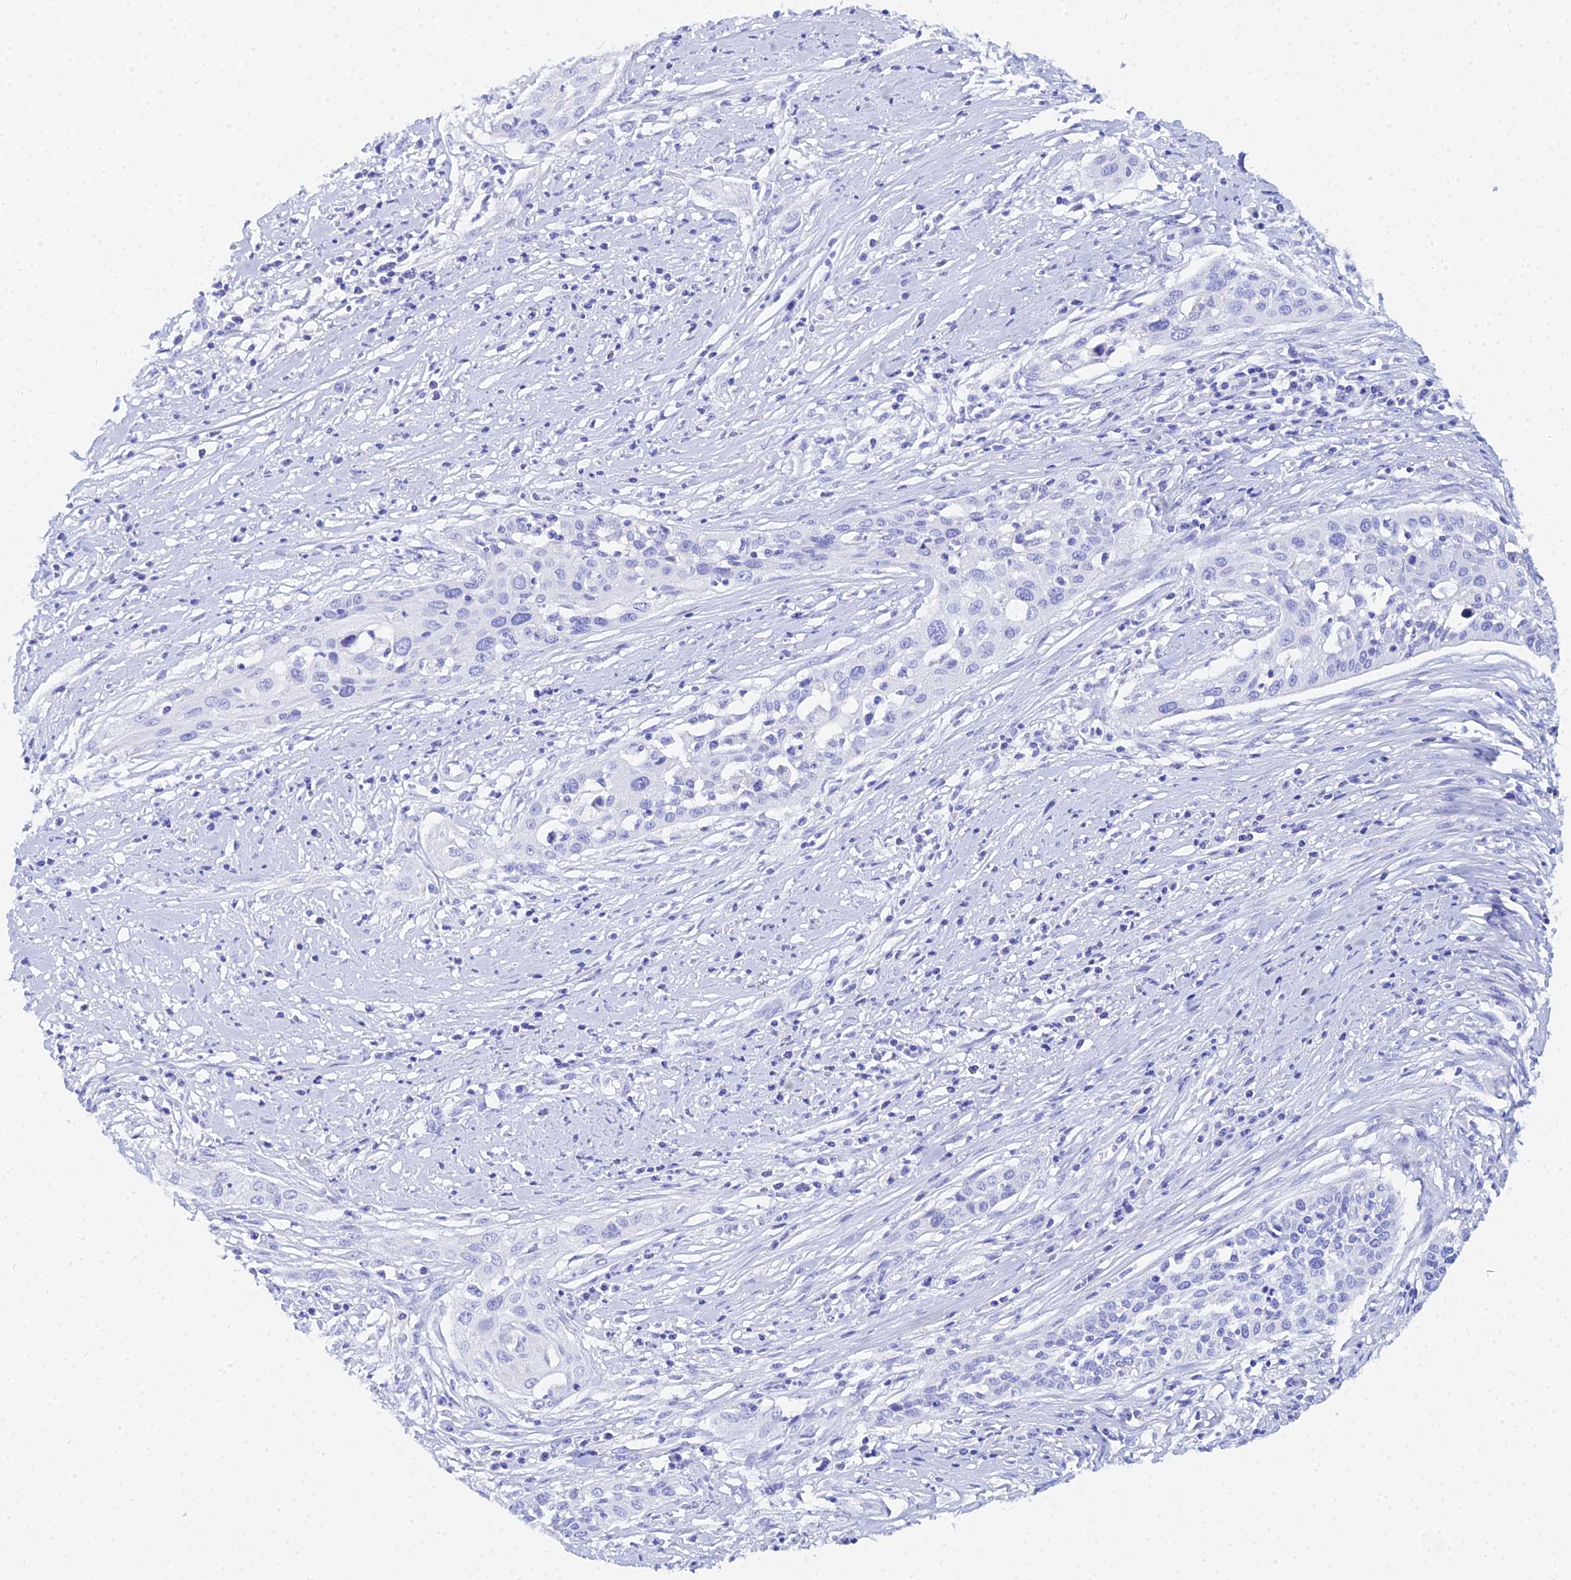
{"staining": {"intensity": "negative", "quantity": "none", "location": "none"}, "tissue": "cervical cancer", "cell_type": "Tumor cells", "image_type": "cancer", "snomed": [{"axis": "morphology", "description": "Squamous cell carcinoma, NOS"}, {"axis": "topography", "description": "Cervix"}], "caption": "A high-resolution photomicrograph shows immunohistochemistry (IHC) staining of cervical cancer, which shows no significant positivity in tumor cells. The staining was performed using DAB (3,3'-diaminobenzidine) to visualize the protein expression in brown, while the nuclei were stained in blue with hematoxylin (Magnification: 20x).", "gene": "CELA3A", "patient": {"sex": "female", "age": 34}}